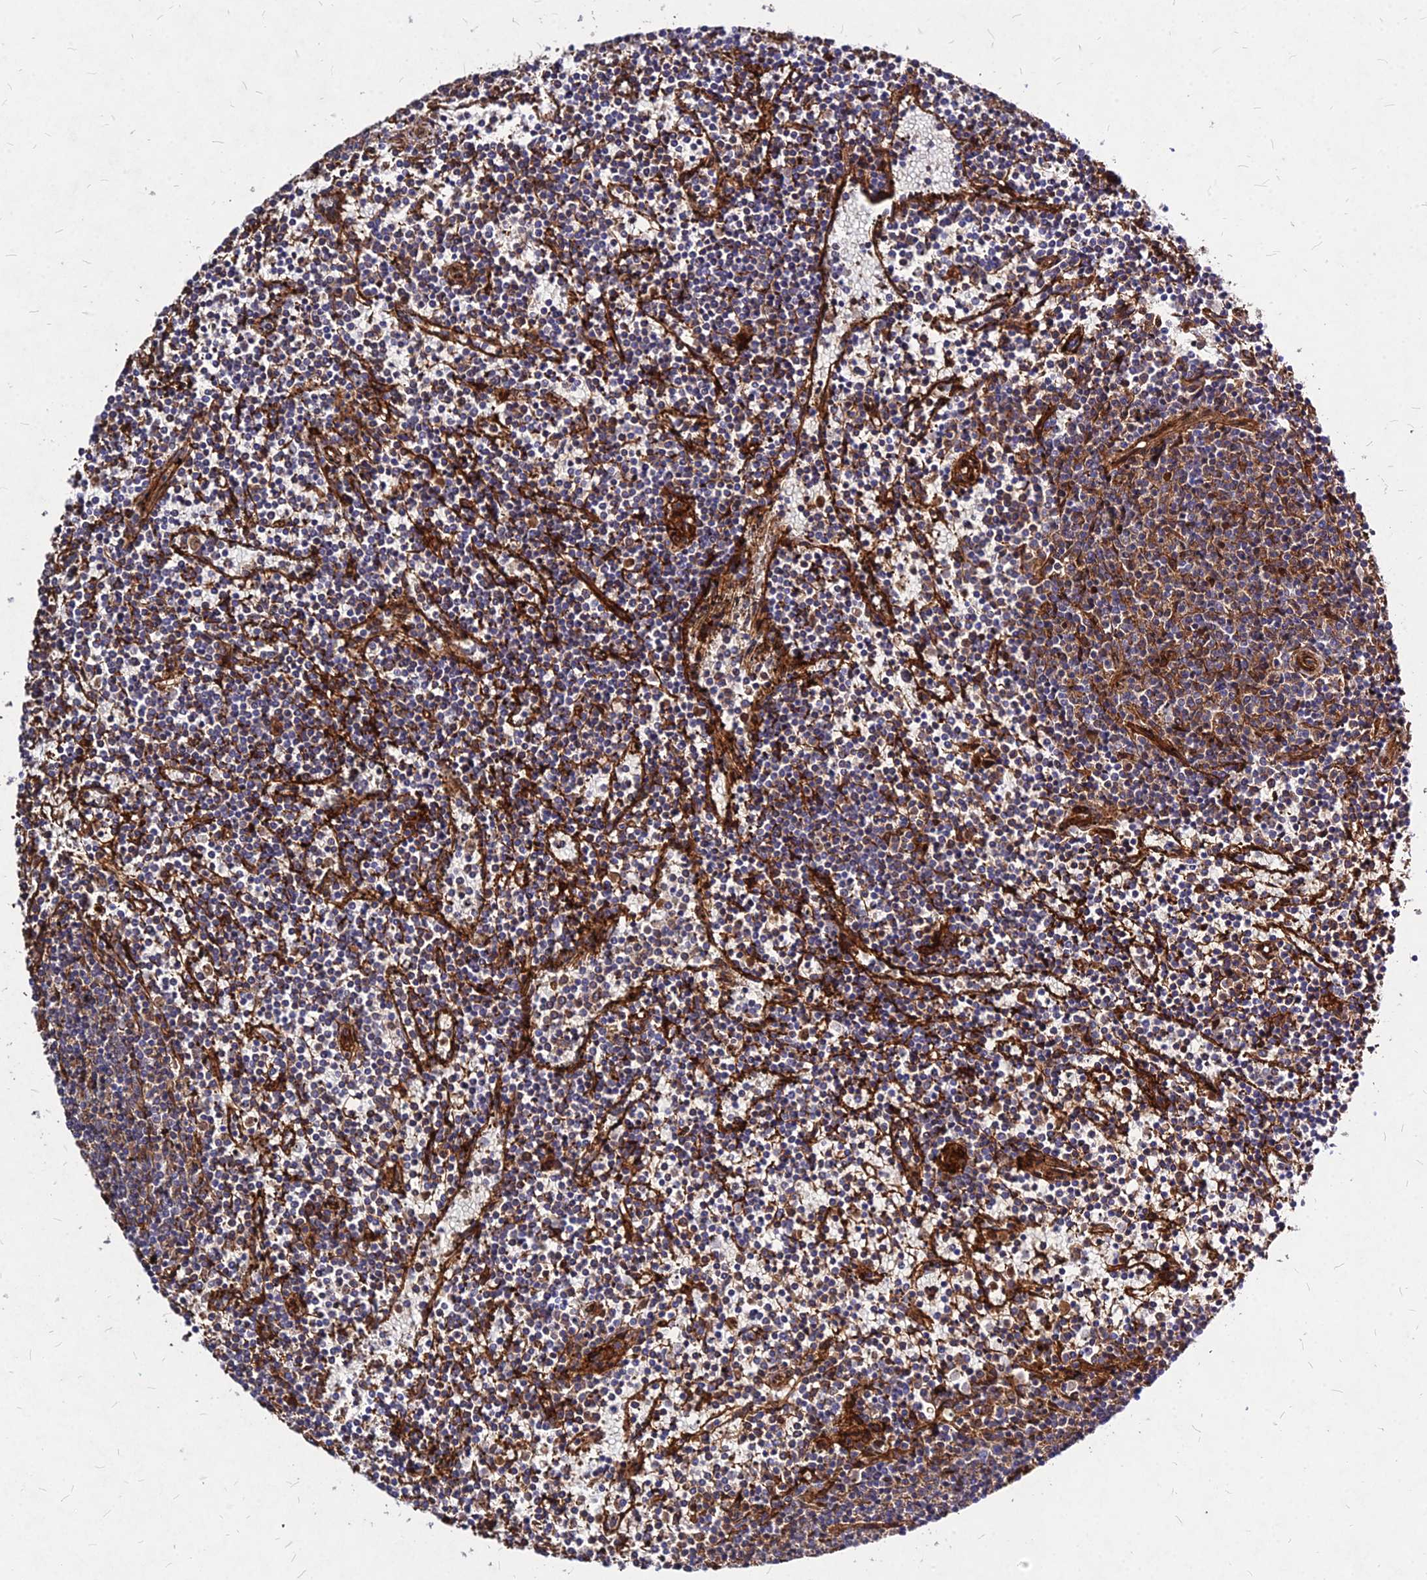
{"staining": {"intensity": "moderate", "quantity": "25%-75%", "location": "cytoplasmic/membranous"}, "tissue": "lymphoma", "cell_type": "Tumor cells", "image_type": "cancer", "snomed": [{"axis": "morphology", "description": "Malignant lymphoma, non-Hodgkin's type, Low grade"}, {"axis": "topography", "description": "Spleen"}], "caption": "Protein expression analysis of human low-grade malignant lymphoma, non-Hodgkin's type reveals moderate cytoplasmic/membranous expression in approximately 25%-75% of tumor cells.", "gene": "EFCC1", "patient": {"sex": "female", "age": 50}}